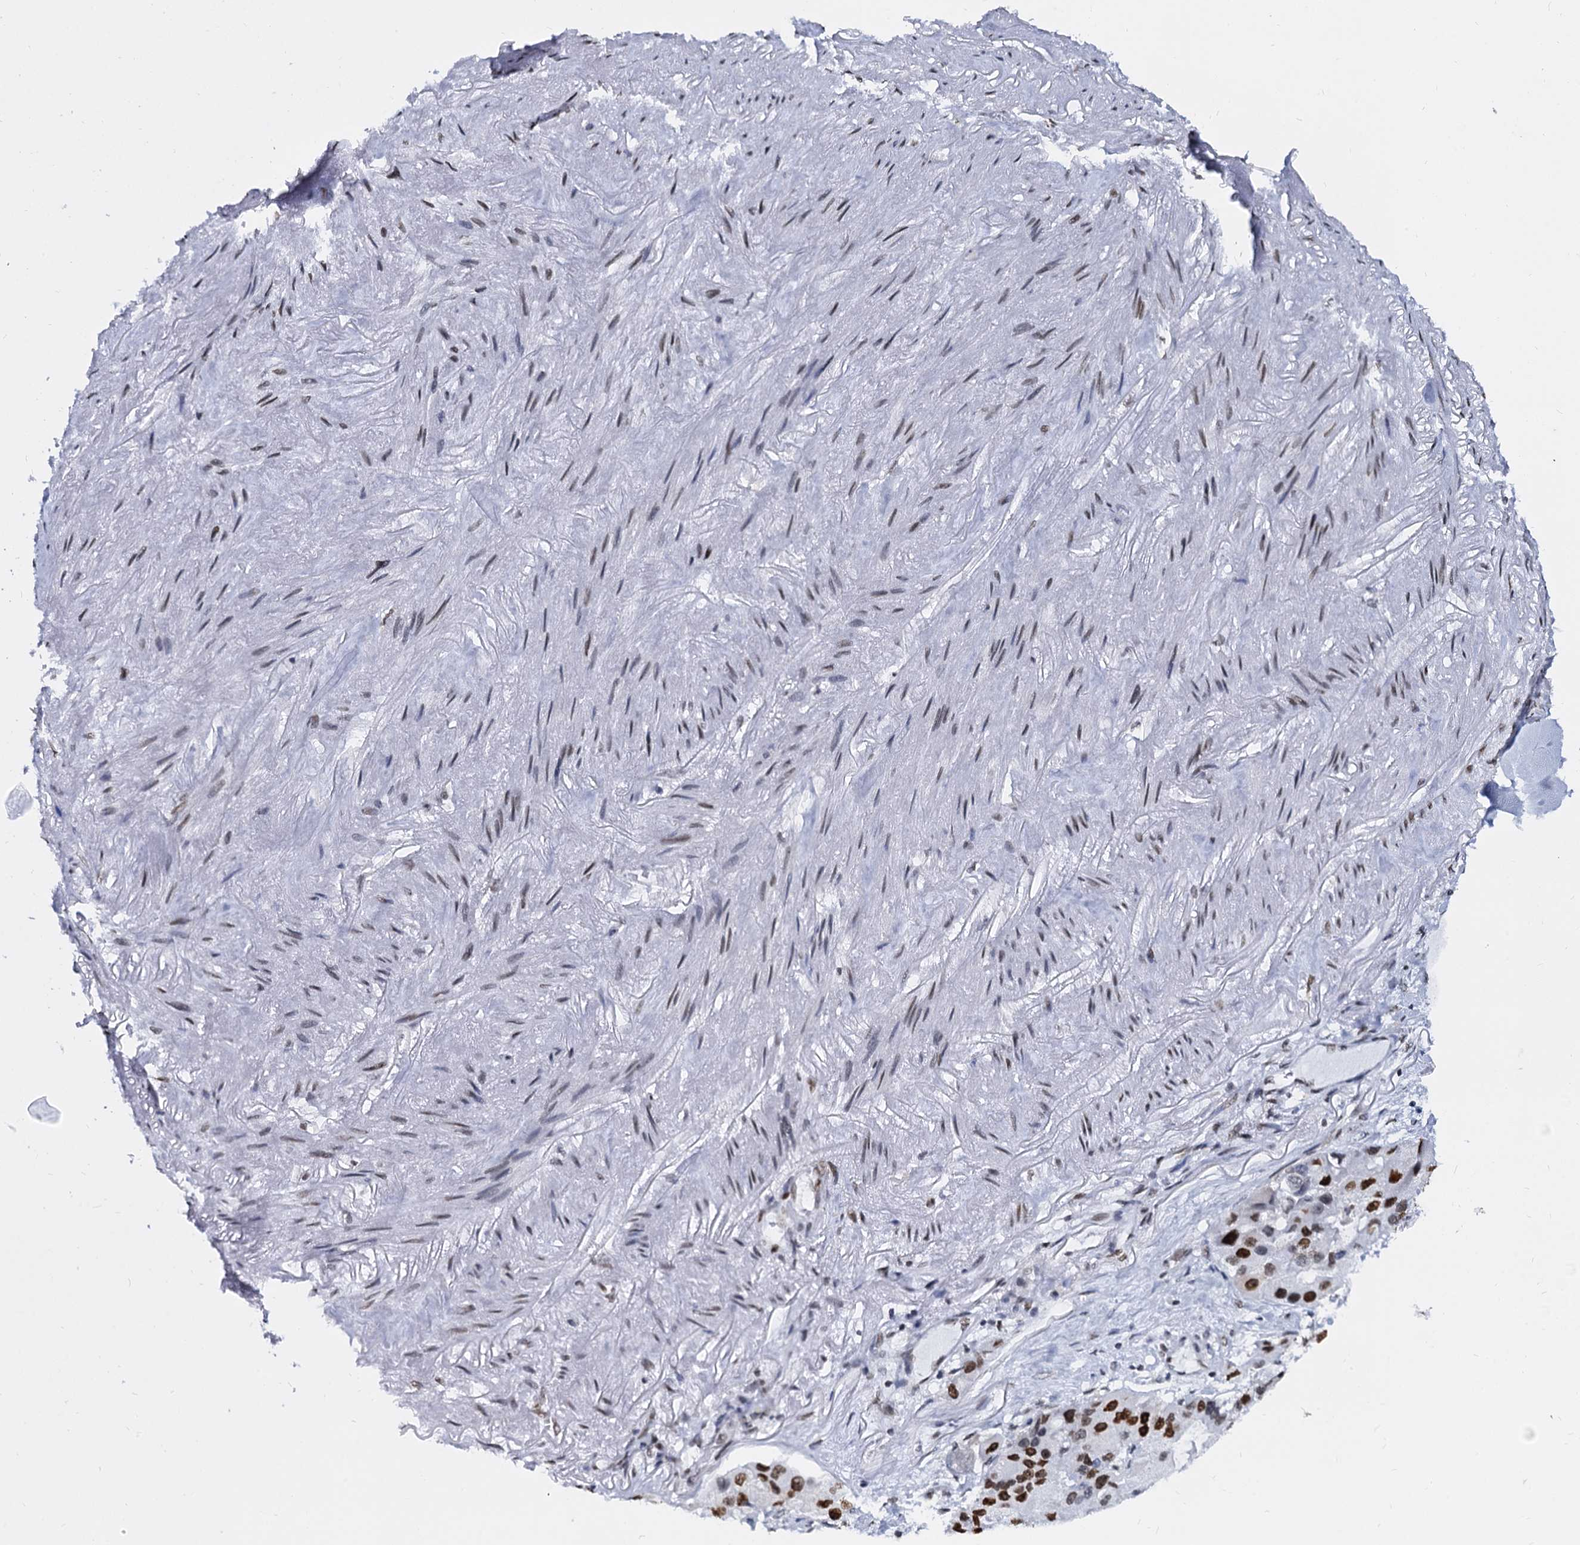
{"staining": {"intensity": "strong", "quantity": ">75%", "location": "nuclear"}, "tissue": "lung cancer", "cell_type": "Tumor cells", "image_type": "cancer", "snomed": [{"axis": "morphology", "description": "Adenocarcinoma, NOS"}, {"axis": "topography", "description": "Lung"}], "caption": "An IHC histopathology image of tumor tissue is shown. Protein staining in brown highlights strong nuclear positivity in lung cancer within tumor cells.", "gene": "CMAS", "patient": {"sex": "female", "age": 54}}